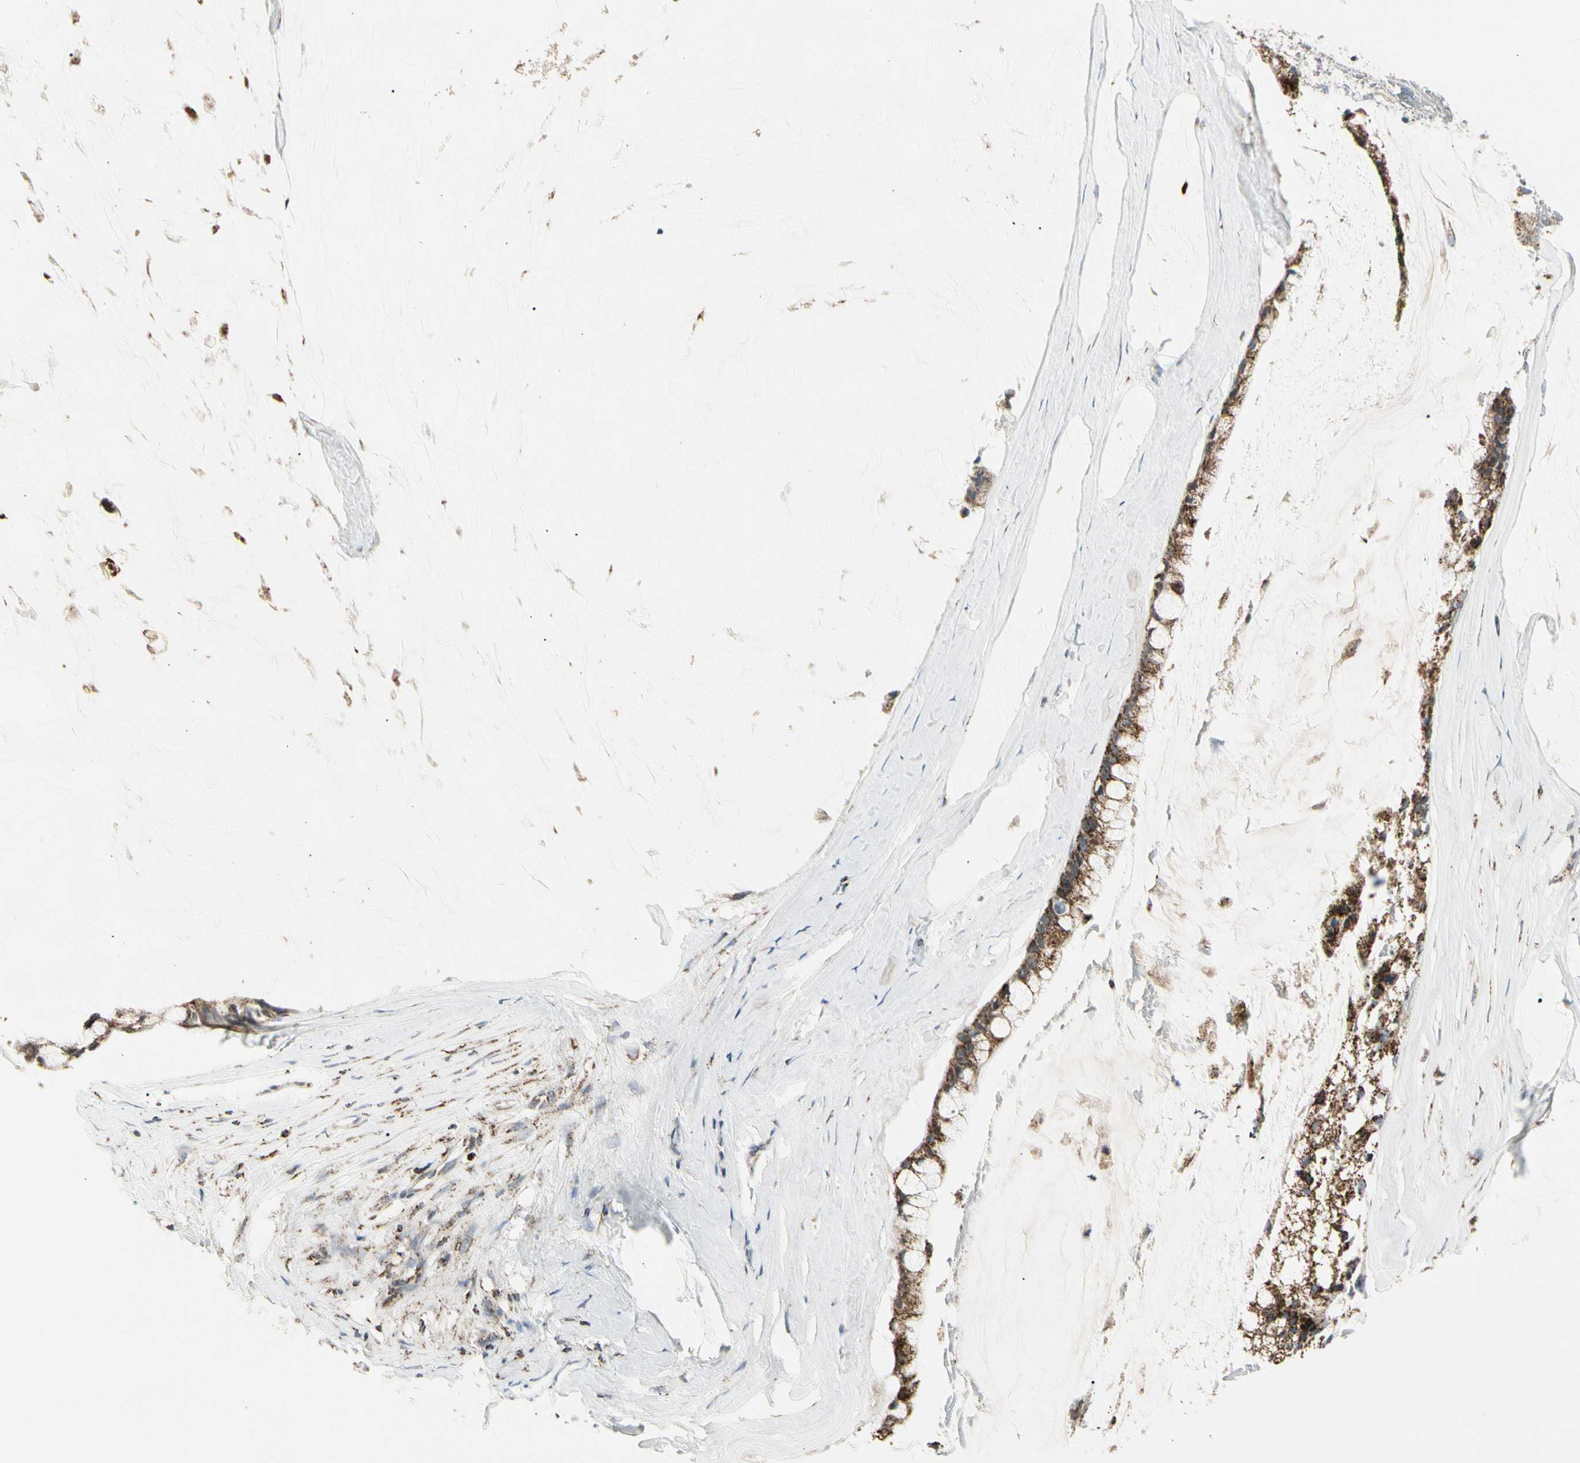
{"staining": {"intensity": "strong", "quantity": ">75%", "location": "cytoplasmic/membranous"}, "tissue": "ovarian cancer", "cell_type": "Tumor cells", "image_type": "cancer", "snomed": [{"axis": "morphology", "description": "Cystadenocarcinoma, mucinous, NOS"}, {"axis": "topography", "description": "Ovary"}], "caption": "A brown stain labels strong cytoplasmic/membranous expression of a protein in human ovarian mucinous cystadenocarcinoma tumor cells.", "gene": "TMEM176A", "patient": {"sex": "female", "age": 39}}